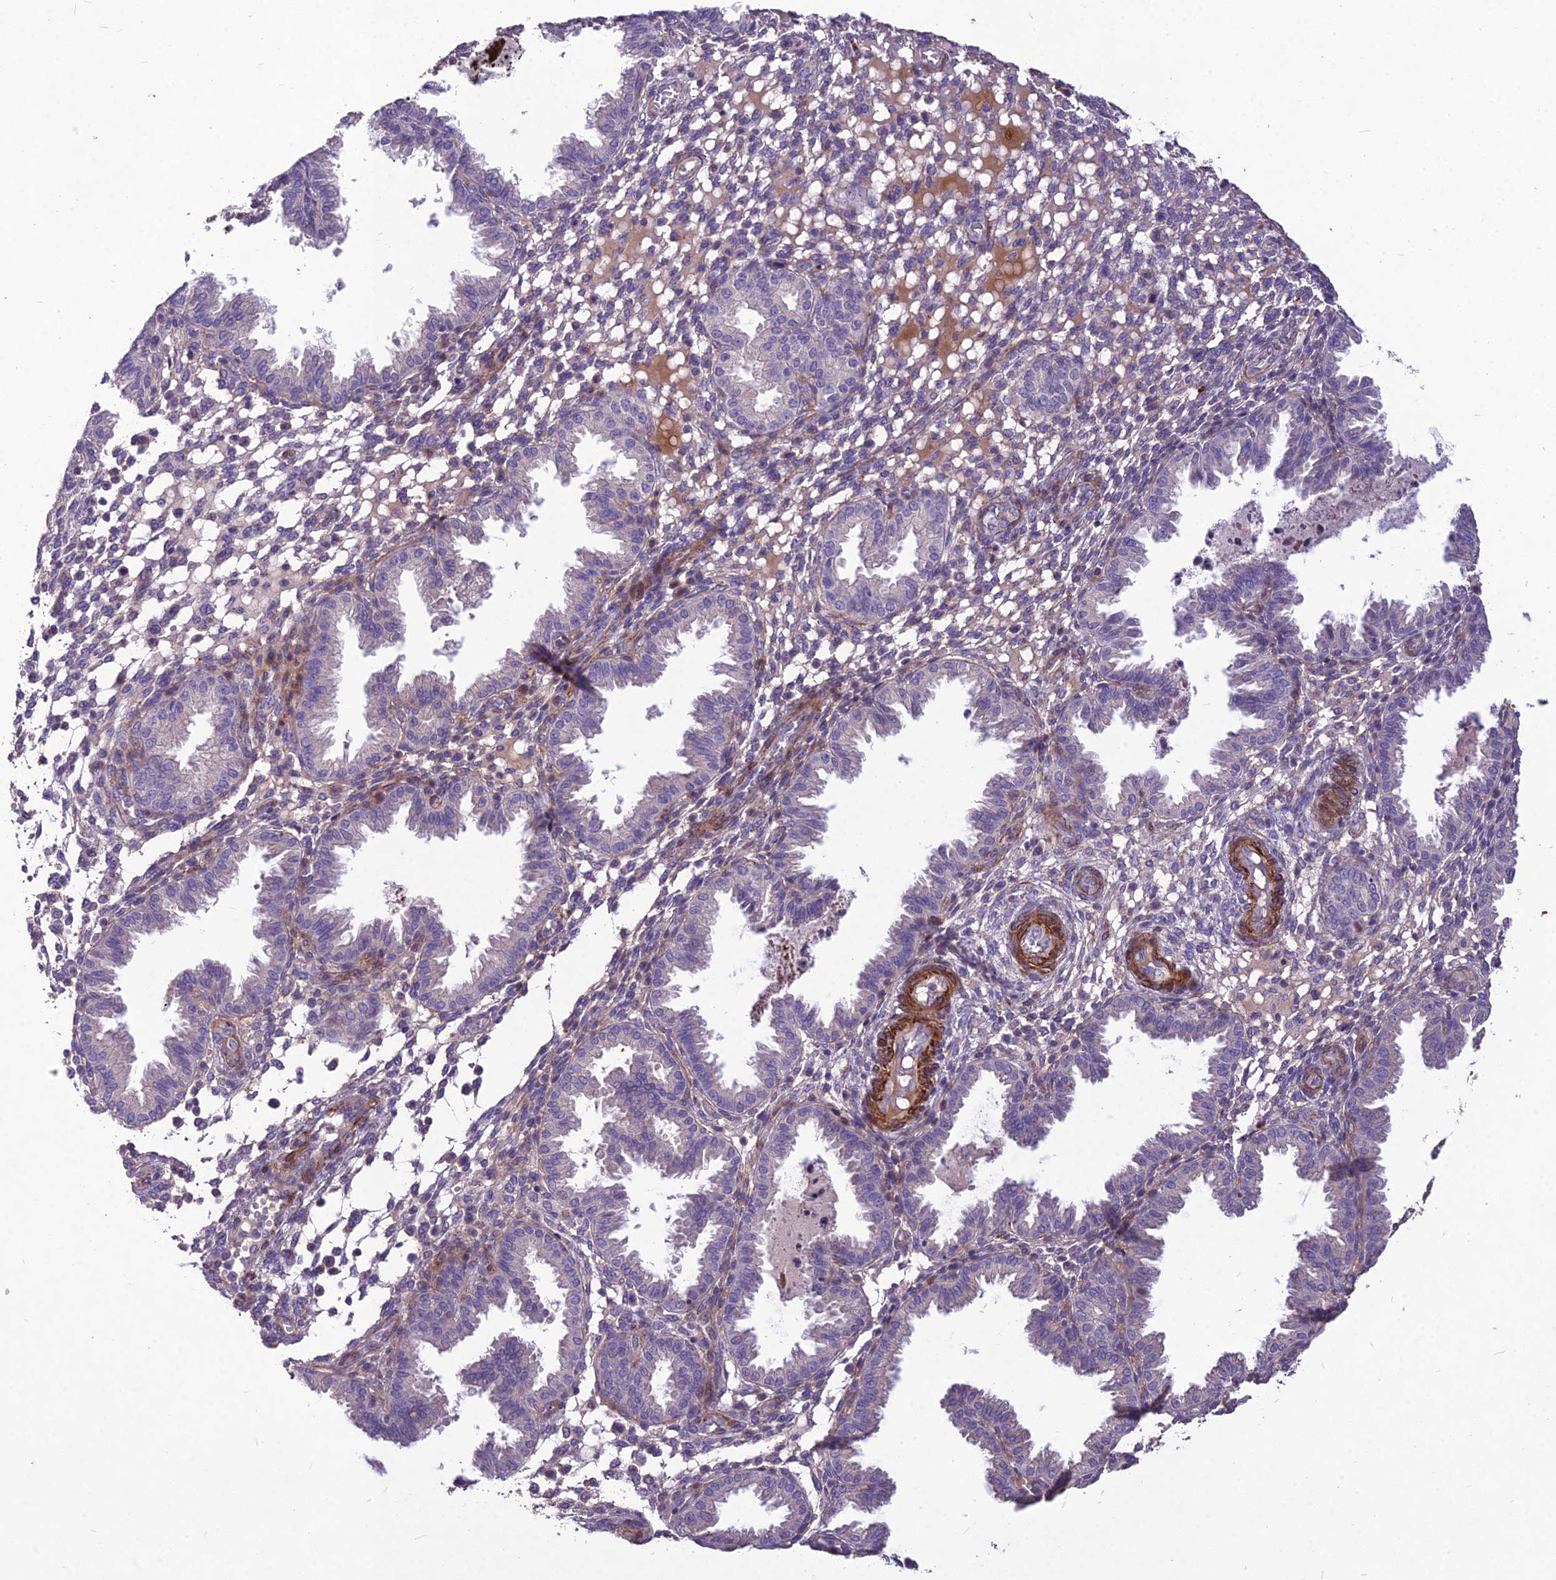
{"staining": {"intensity": "negative", "quantity": "none", "location": "none"}, "tissue": "endometrium", "cell_type": "Cells in endometrial stroma", "image_type": "normal", "snomed": [{"axis": "morphology", "description": "Normal tissue, NOS"}, {"axis": "topography", "description": "Endometrium"}], "caption": "Immunohistochemical staining of normal human endometrium shows no significant positivity in cells in endometrial stroma.", "gene": "CLUH", "patient": {"sex": "female", "age": 33}}